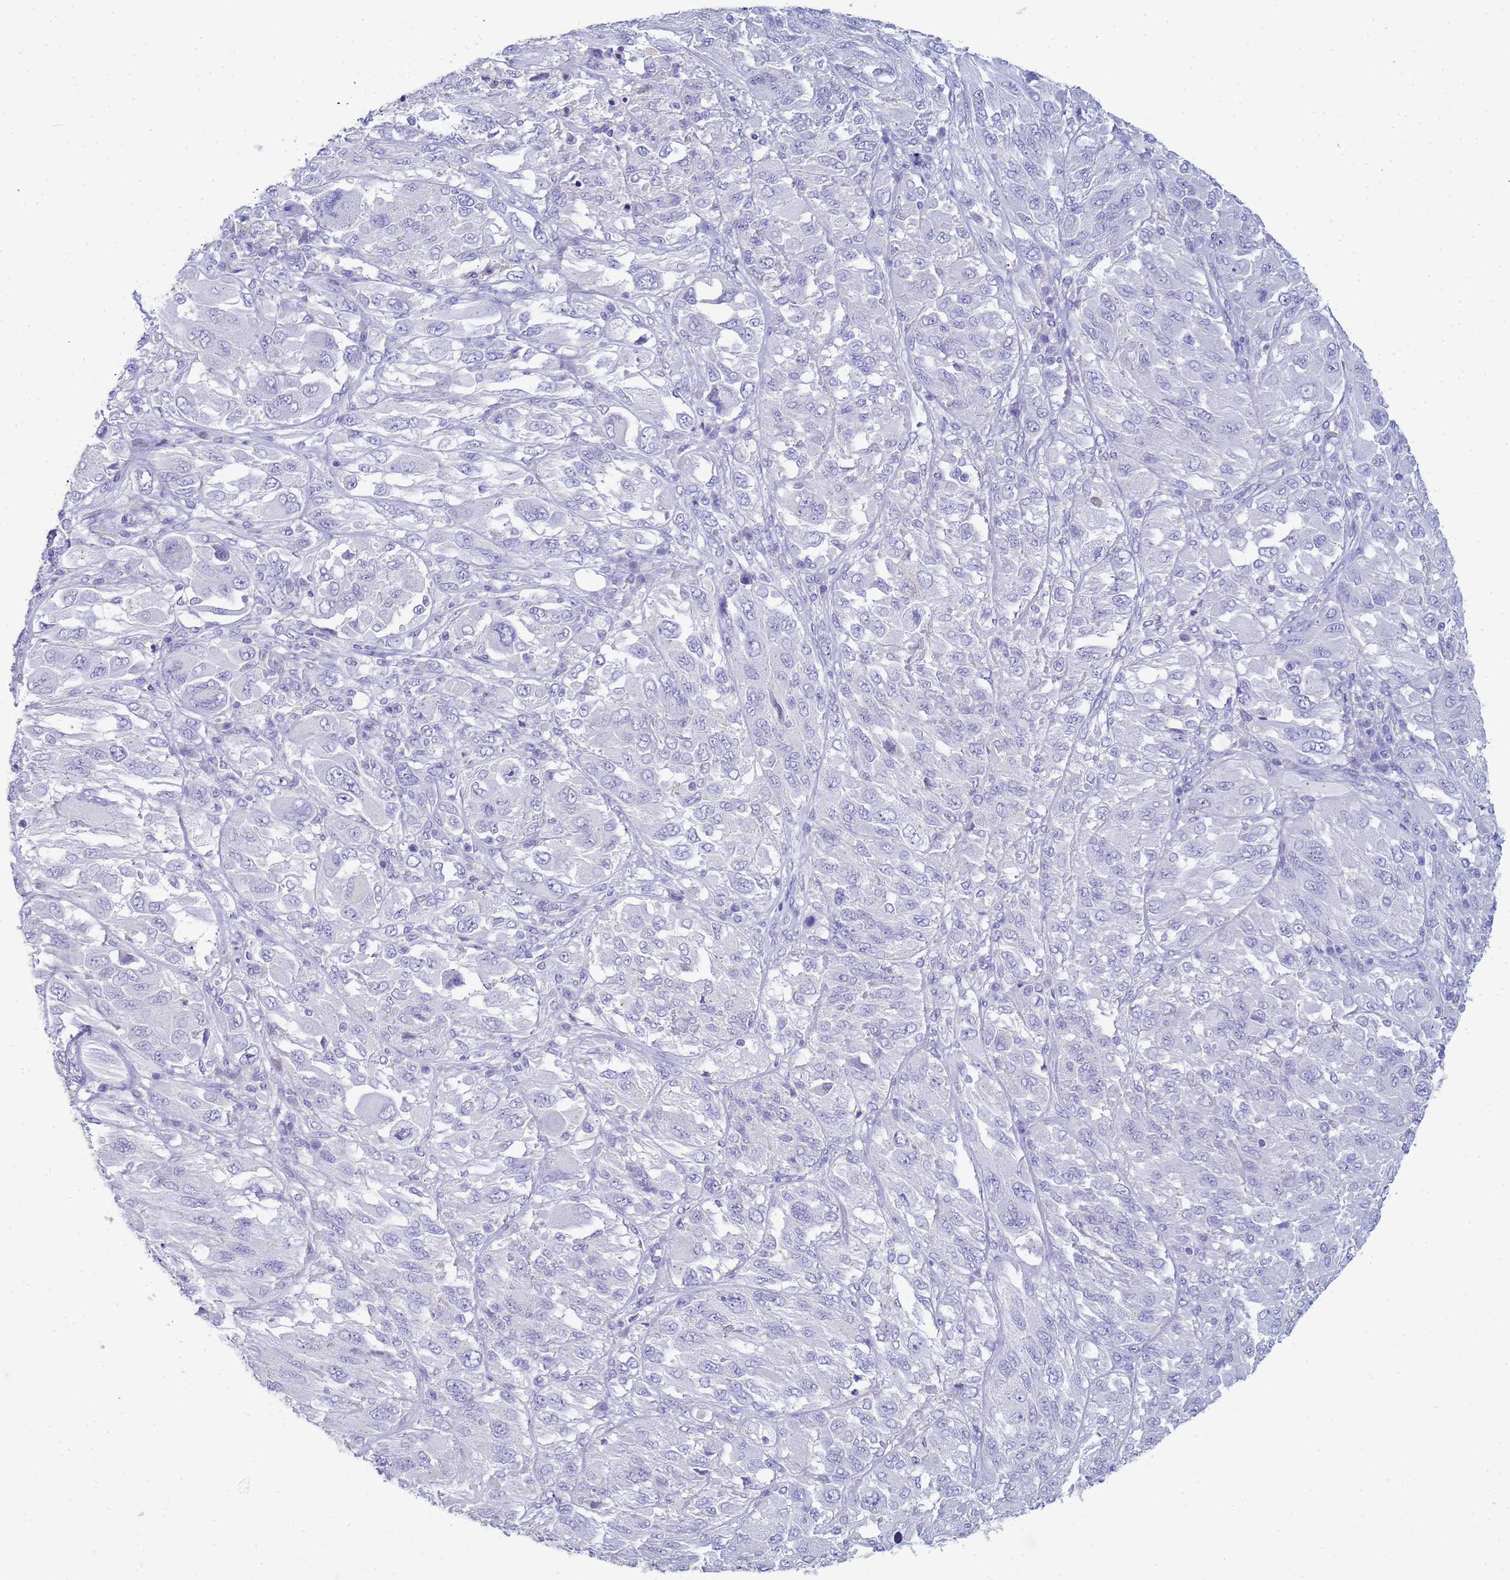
{"staining": {"intensity": "negative", "quantity": "none", "location": "none"}, "tissue": "melanoma", "cell_type": "Tumor cells", "image_type": "cancer", "snomed": [{"axis": "morphology", "description": "Malignant melanoma, NOS"}, {"axis": "topography", "description": "Skin"}], "caption": "Tumor cells show no significant positivity in malignant melanoma.", "gene": "B3GNT8", "patient": {"sex": "female", "age": 91}}